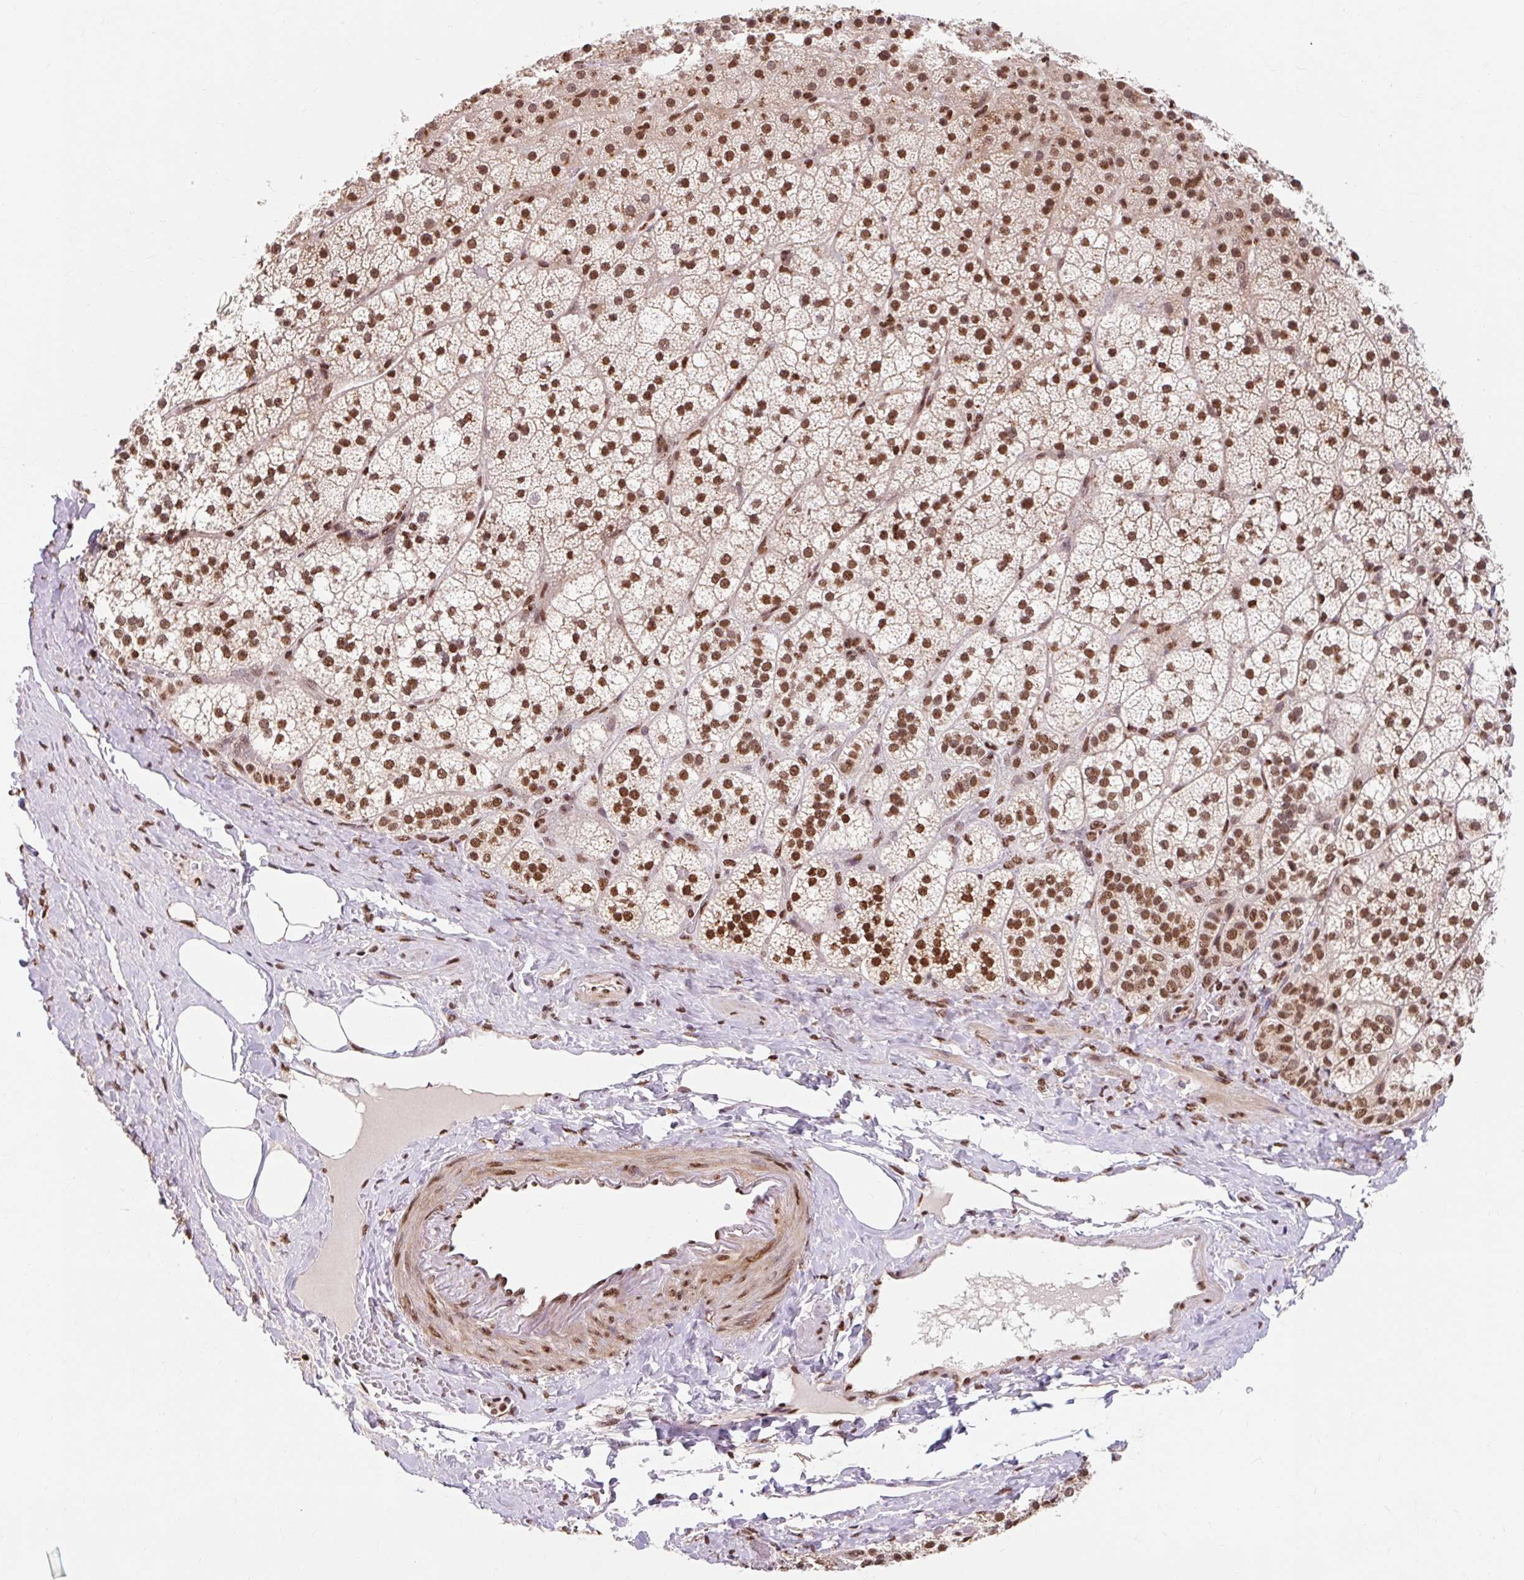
{"staining": {"intensity": "strong", "quantity": ">75%", "location": "nuclear"}, "tissue": "adrenal gland", "cell_type": "Glandular cells", "image_type": "normal", "snomed": [{"axis": "morphology", "description": "Normal tissue, NOS"}, {"axis": "topography", "description": "Adrenal gland"}], "caption": "Adrenal gland stained for a protein (brown) demonstrates strong nuclear positive positivity in about >75% of glandular cells.", "gene": "BICRA", "patient": {"sex": "male", "age": 53}}